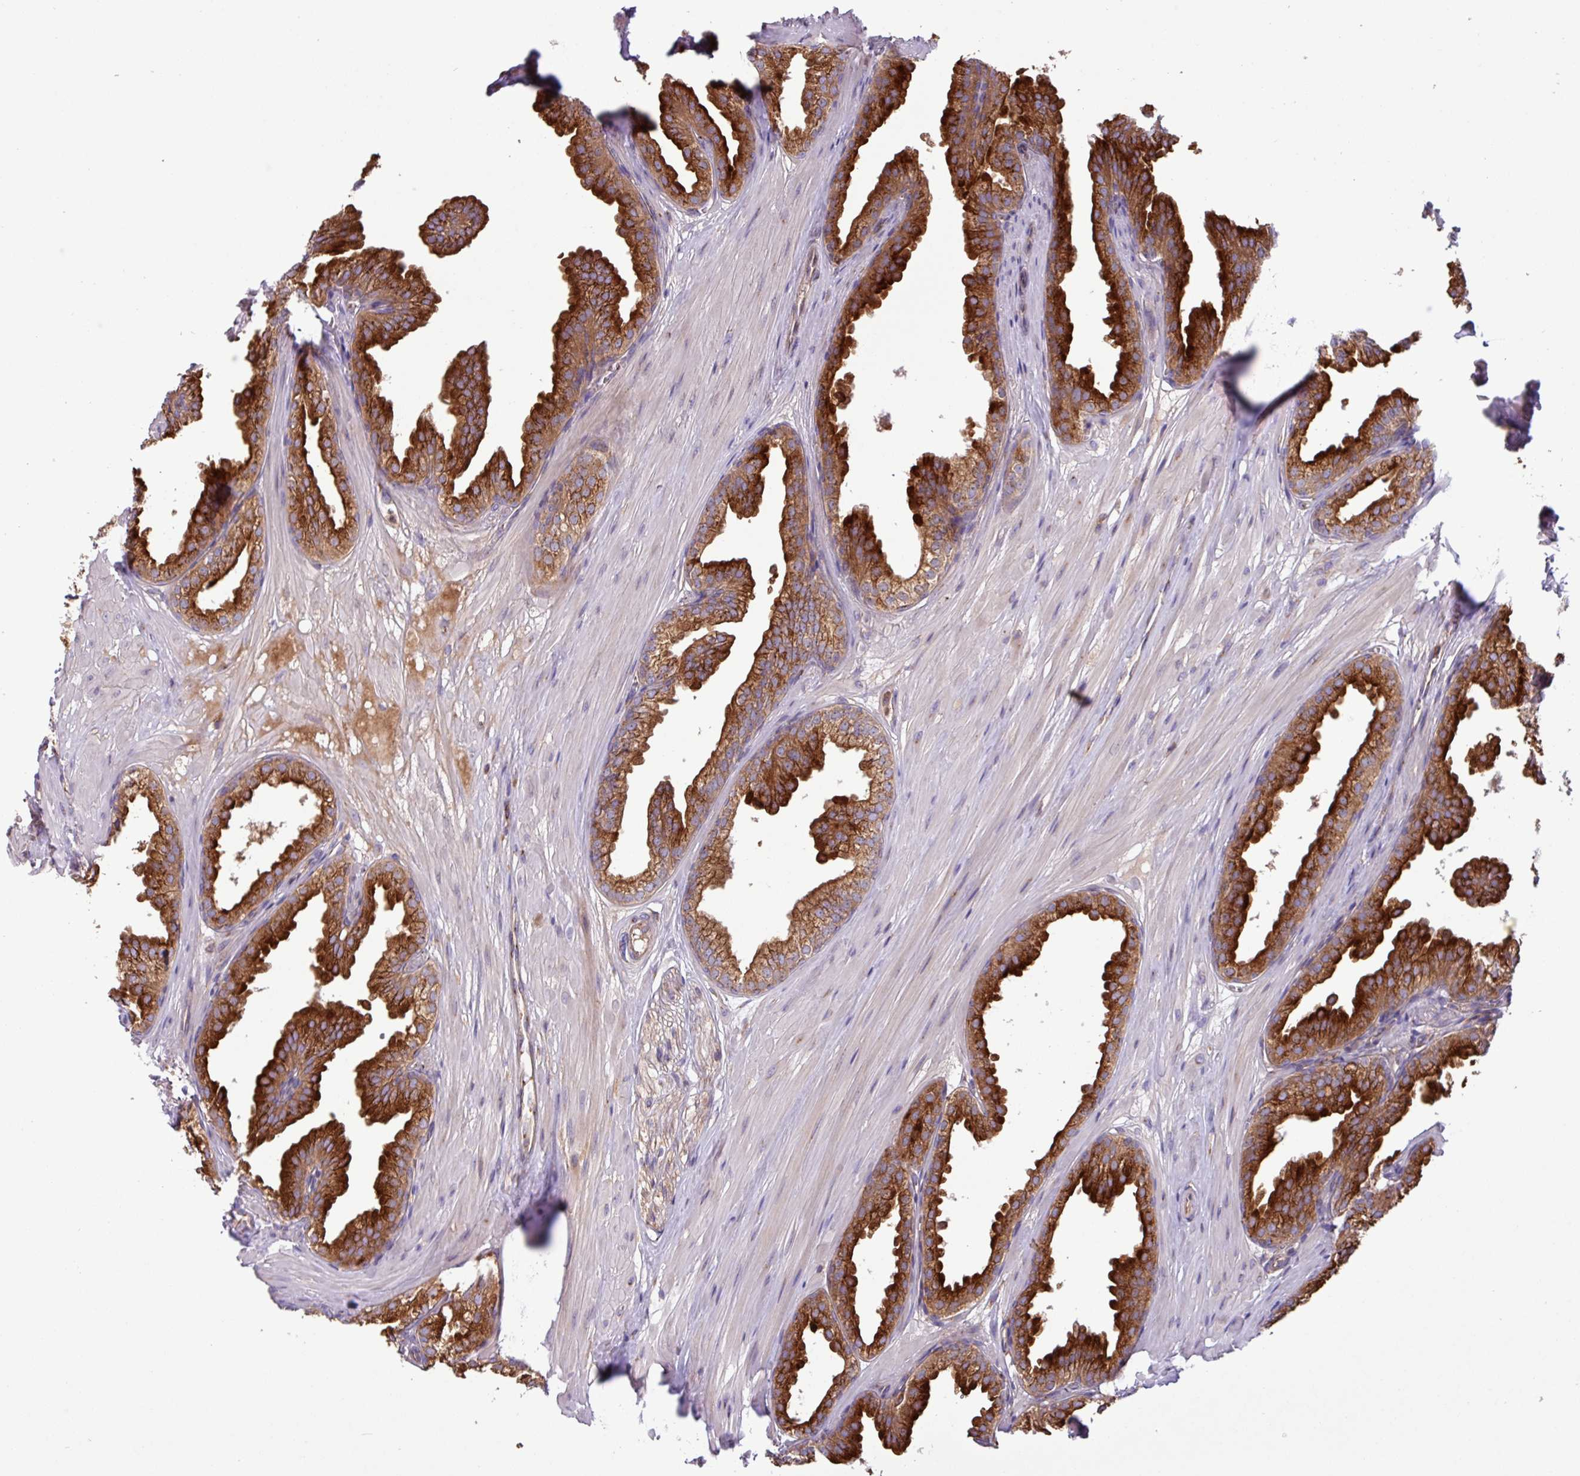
{"staining": {"intensity": "strong", "quantity": ">75%", "location": "cytoplasmic/membranous"}, "tissue": "prostate", "cell_type": "Glandular cells", "image_type": "normal", "snomed": [{"axis": "morphology", "description": "Normal tissue, NOS"}, {"axis": "topography", "description": "Prostate"}, {"axis": "topography", "description": "Peripheral nerve tissue"}], "caption": "A photomicrograph showing strong cytoplasmic/membranous positivity in approximately >75% of glandular cells in unremarkable prostate, as visualized by brown immunohistochemical staining.", "gene": "RAB19", "patient": {"sex": "male", "age": 55}}